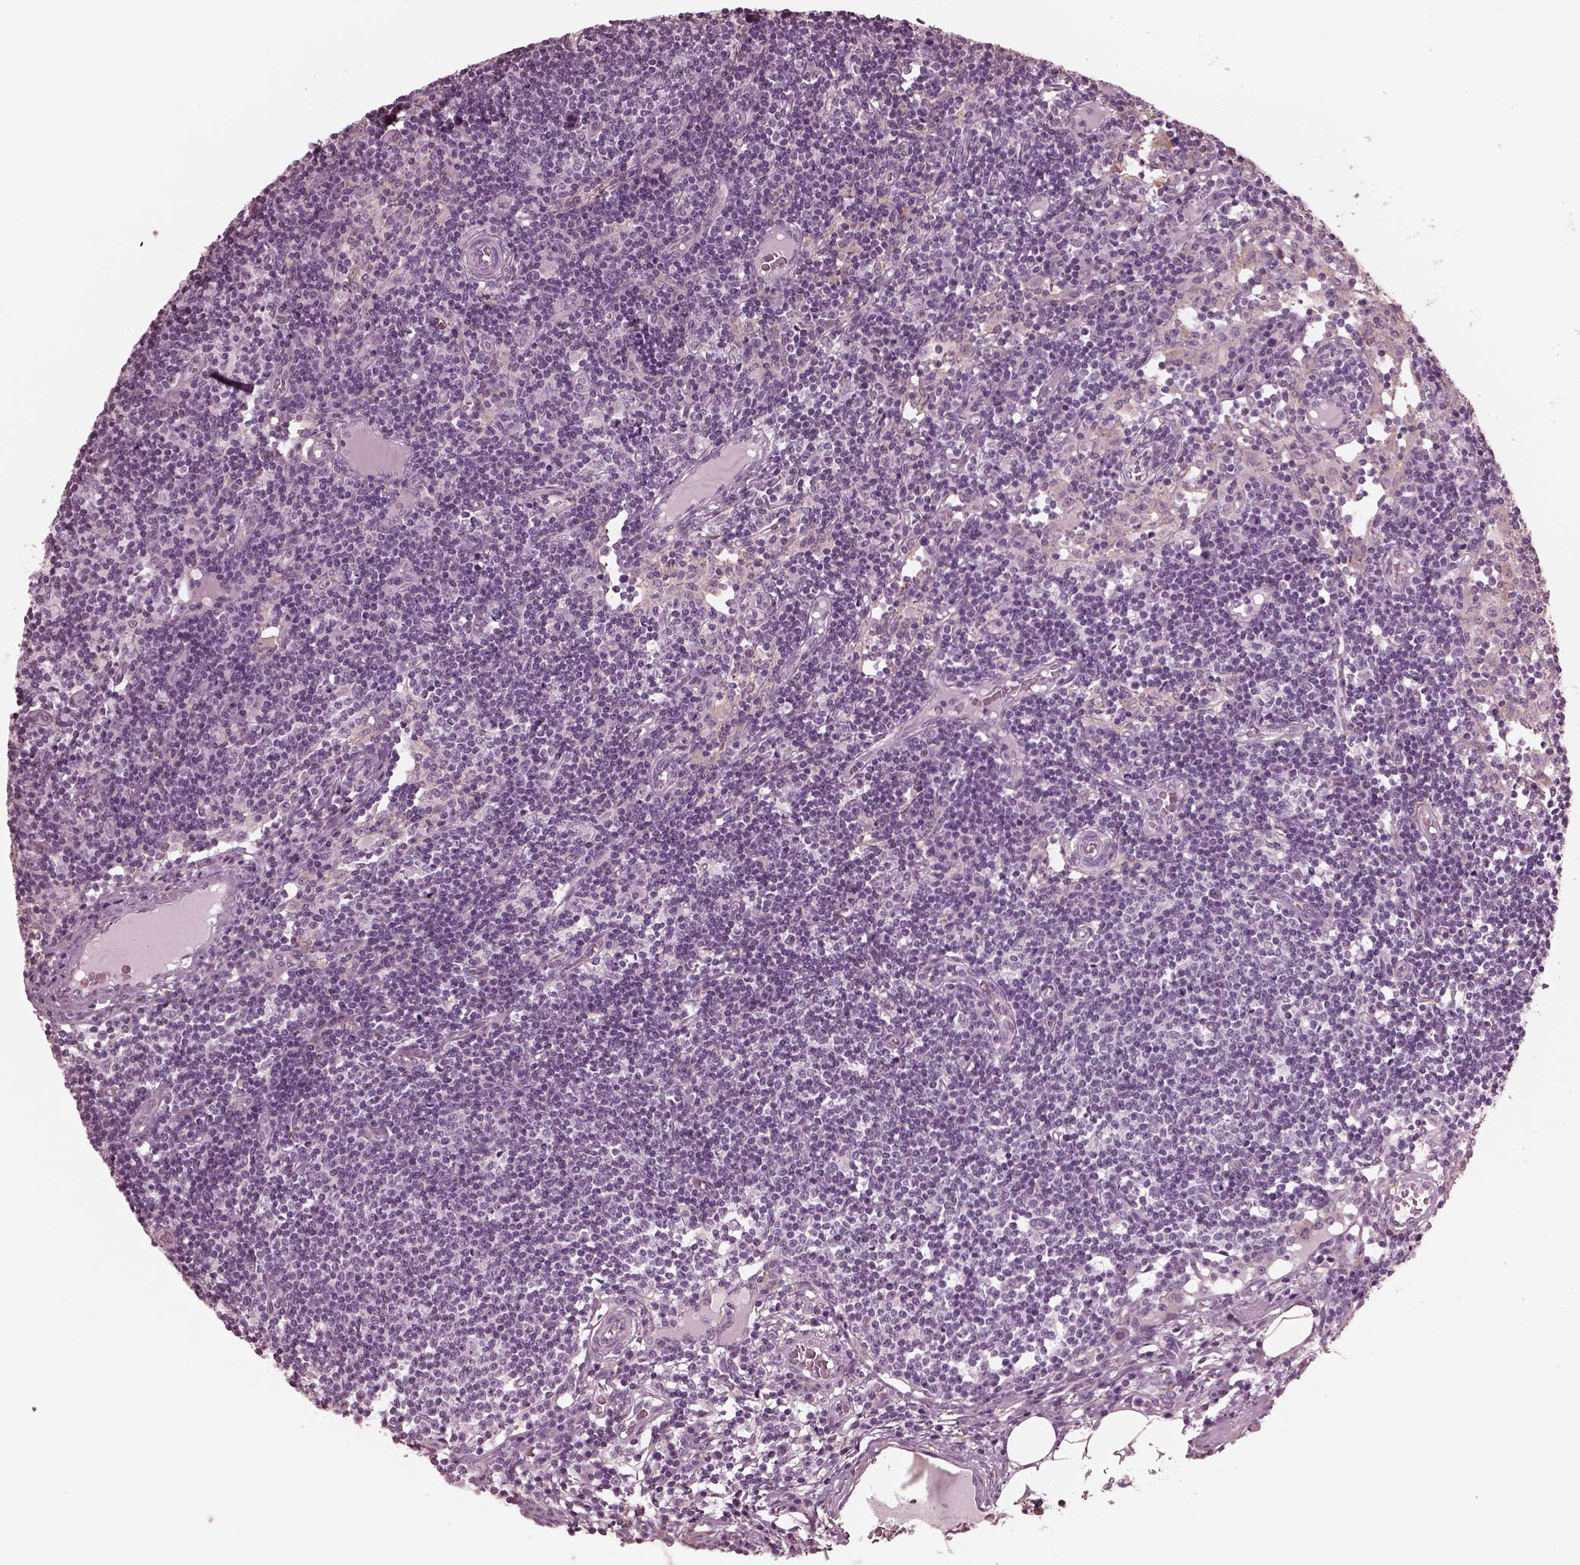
{"staining": {"intensity": "negative", "quantity": "none", "location": "none"}, "tissue": "lymph node", "cell_type": "Germinal center cells", "image_type": "normal", "snomed": [{"axis": "morphology", "description": "Normal tissue, NOS"}, {"axis": "topography", "description": "Lymph node"}], "caption": "Germinal center cells show no significant positivity in unremarkable lymph node.", "gene": "CGA", "patient": {"sex": "female", "age": 72}}